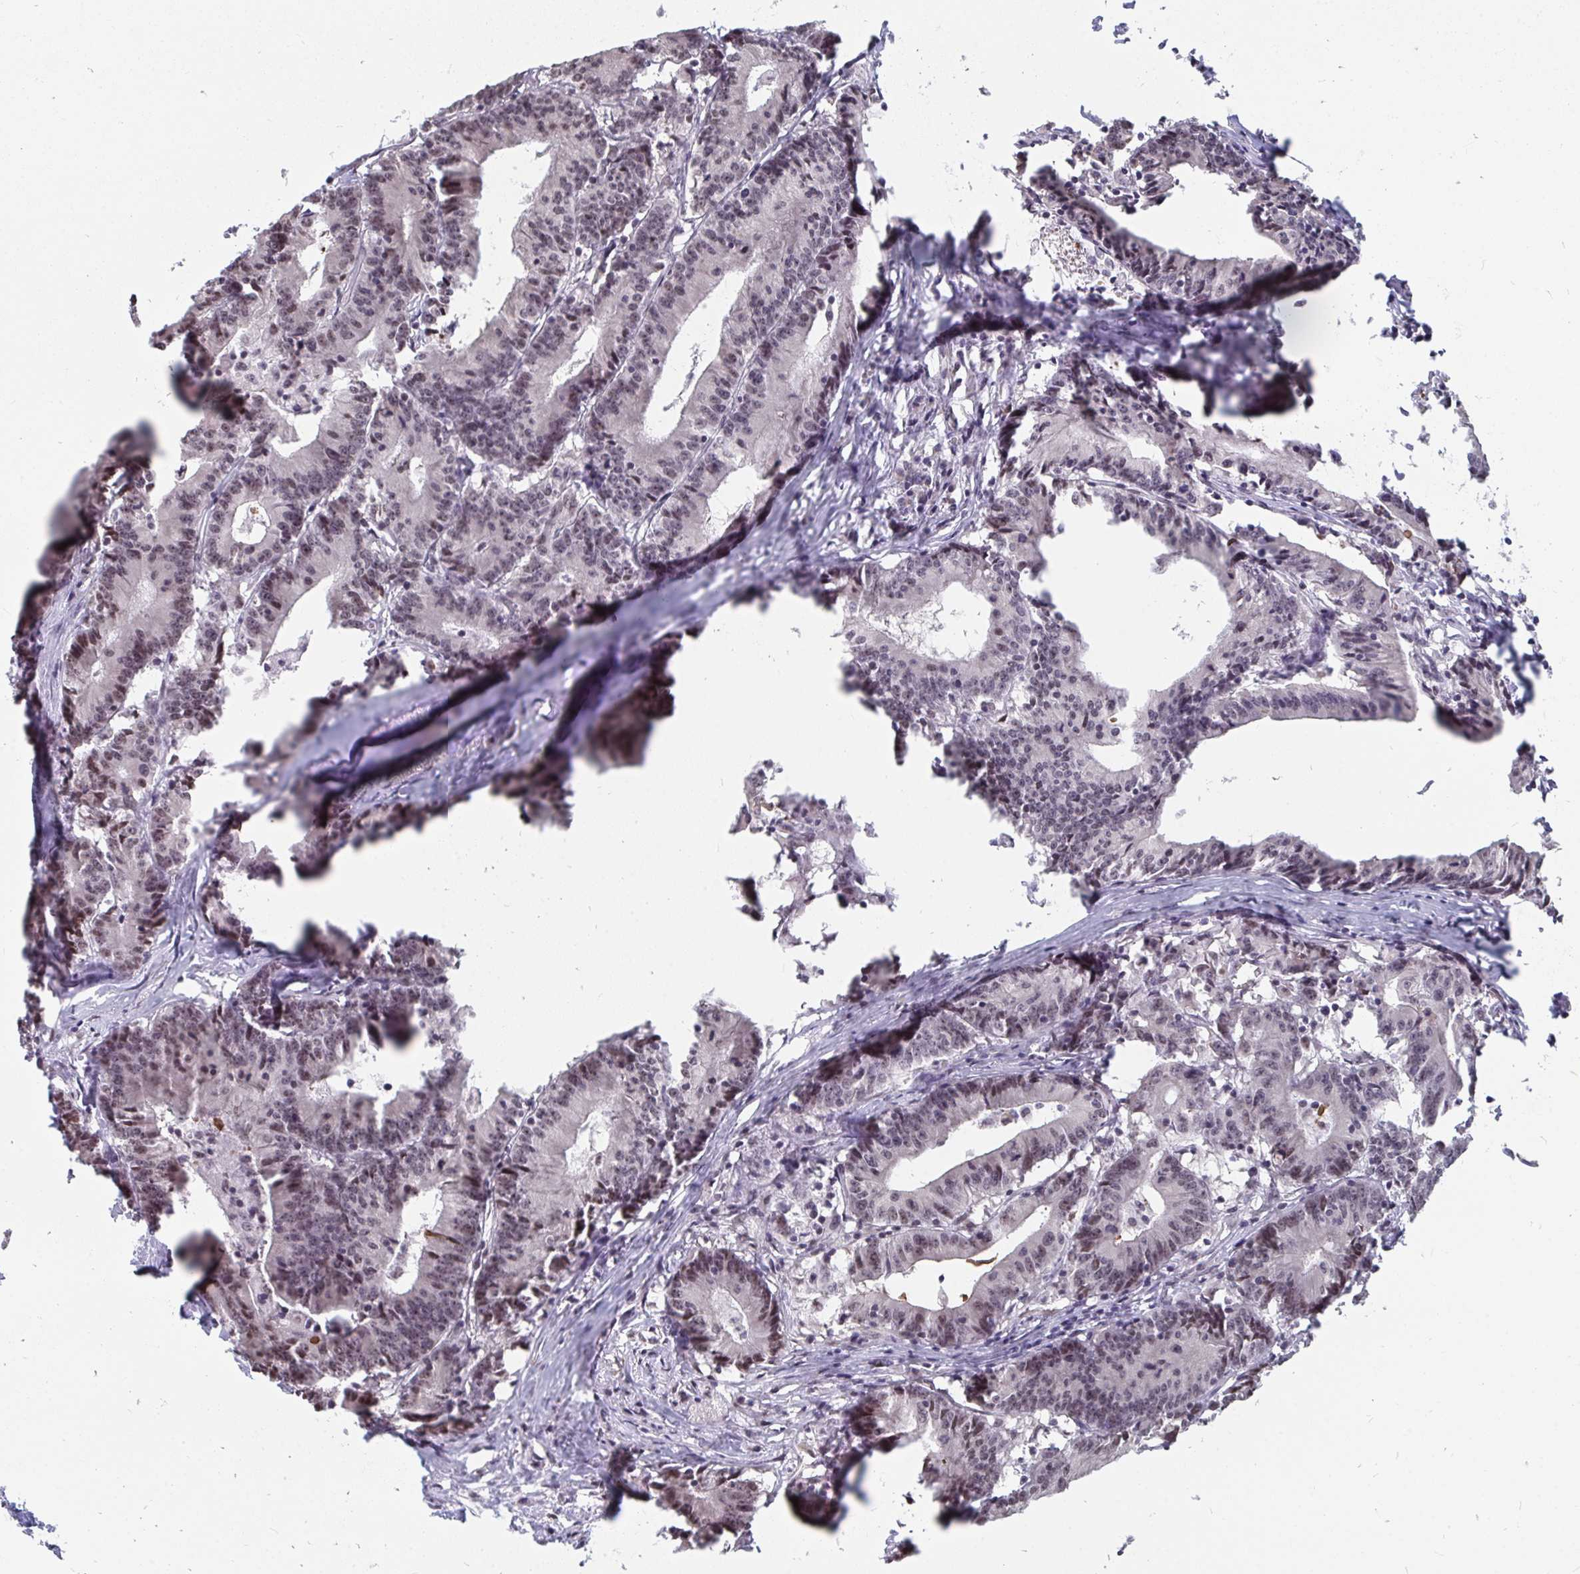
{"staining": {"intensity": "moderate", "quantity": "25%-75%", "location": "nuclear"}, "tissue": "colorectal cancer", "cell_type": "Tumor cells", "image_type": "cancer", "snomed": [{"axis": "morphology", "description": "Adenocarcinoma, NOS"}, {"axis": "topography", "description": "Colon"}], "caption": "High-power microscopy captured an immunohistochemistry (IHC) photomicrograph of colorectal cancer (adenocarcinoma), revealing moderate nuclear staining in approximately 25%-75% of tumor cells. Using DAB (3,3'-diaminobenzidine) (brown) and hematoxylin (blue) stains, captured at high magnification using brightfield microscopy.", "gene": "TRIP12", "patient": {"sex": "female", "age": 78}}